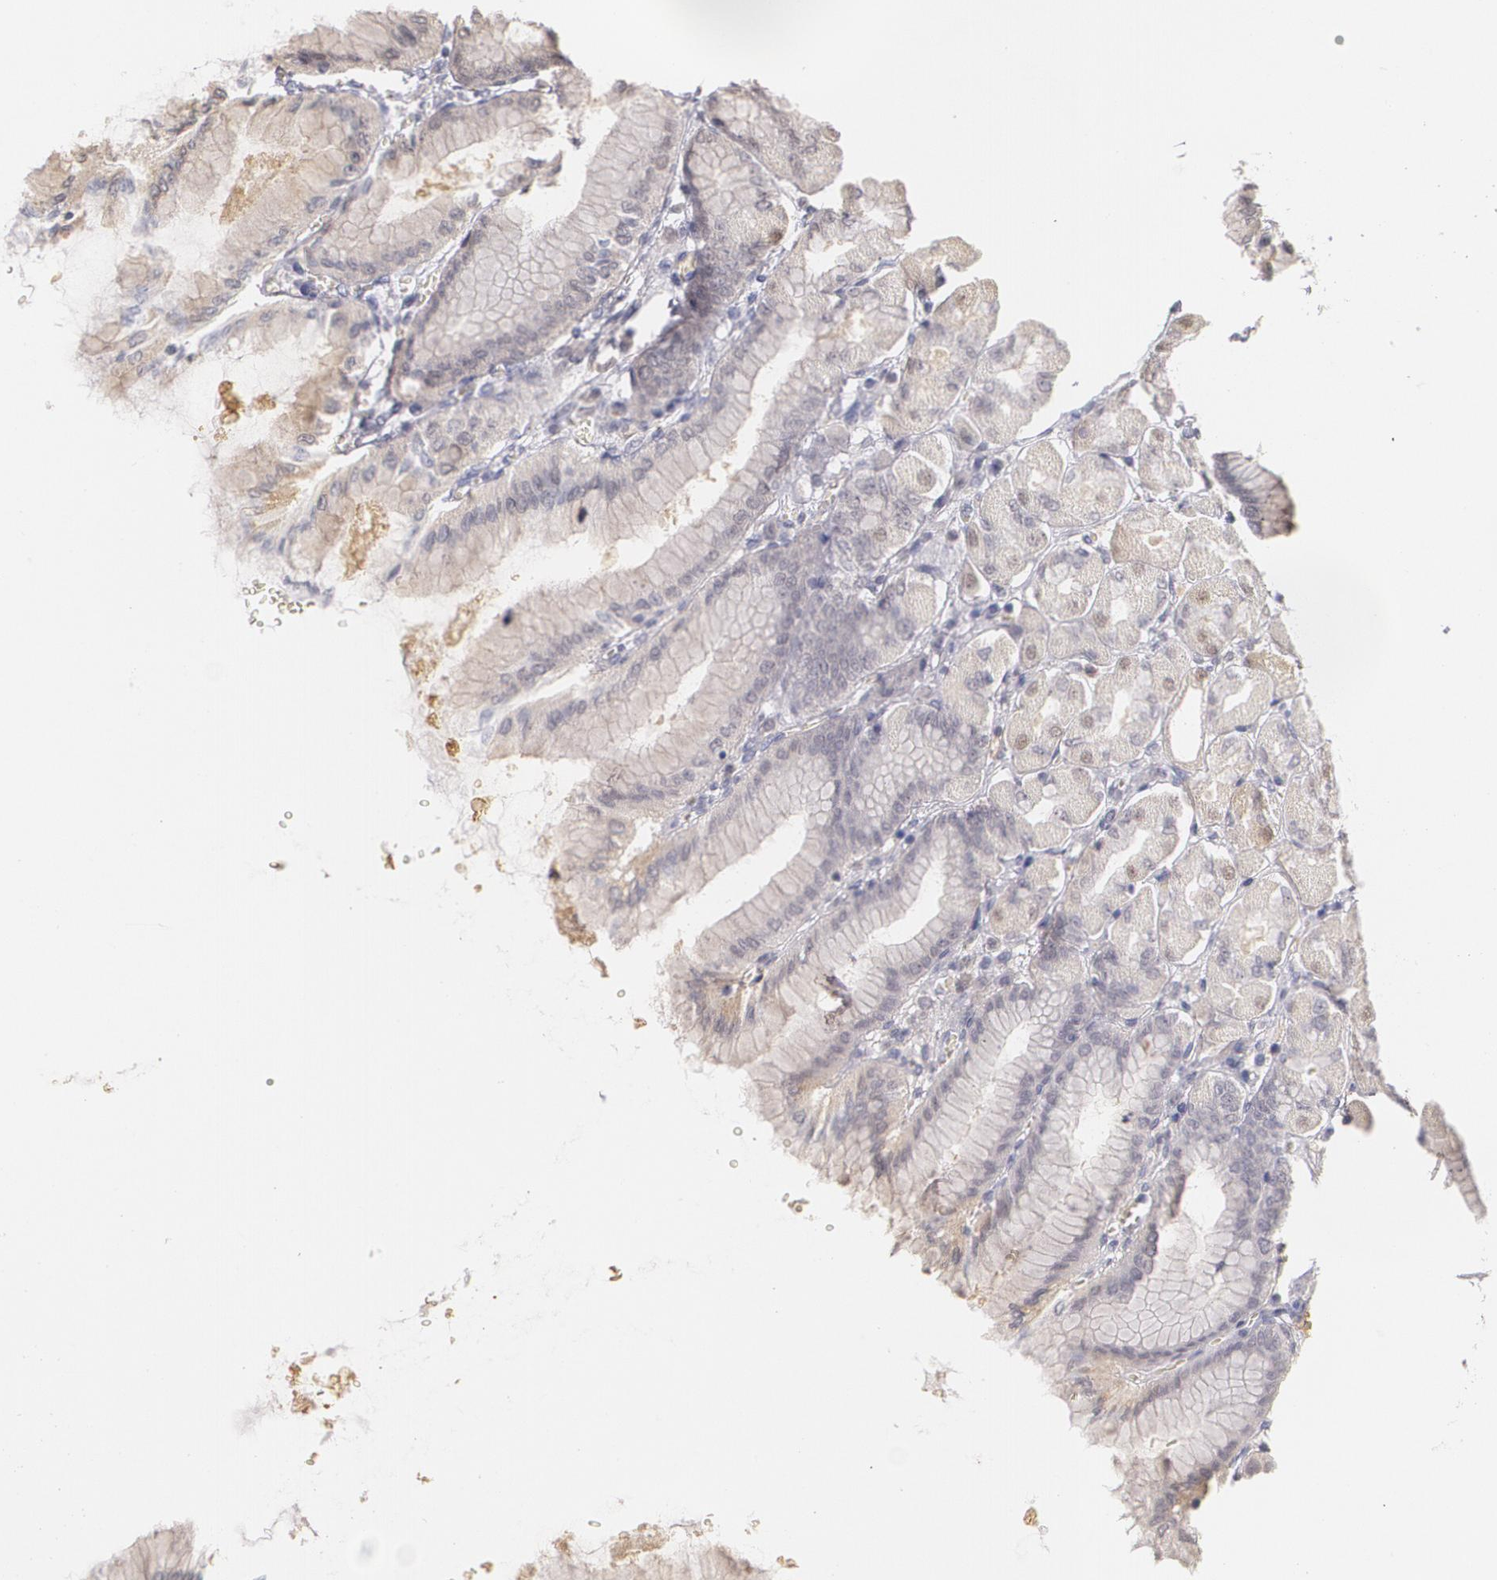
{"staining": {"intensity": "weak", "quantity": "25%-75%", "location": "cytoplasmic/membranous,nuclear"}, "tissue": "stomach", "cell_type": "Glandular cells", "image_type": "normal", "snomed": [{"axis": "morphology", "description": "Normal tissue, NOS"}, {"axis": "topography", "description": "Stomach, upper"}], "caption": "Immunohistochemistry (IHC) (DAB) staining of unremarkable stomach displays weak cytoplasmic/membranous,nuclear protein expression in about 25%-75% of glandular cells.", "gene": "LRG1", "patient": {"sex": "female", "age": 56}}